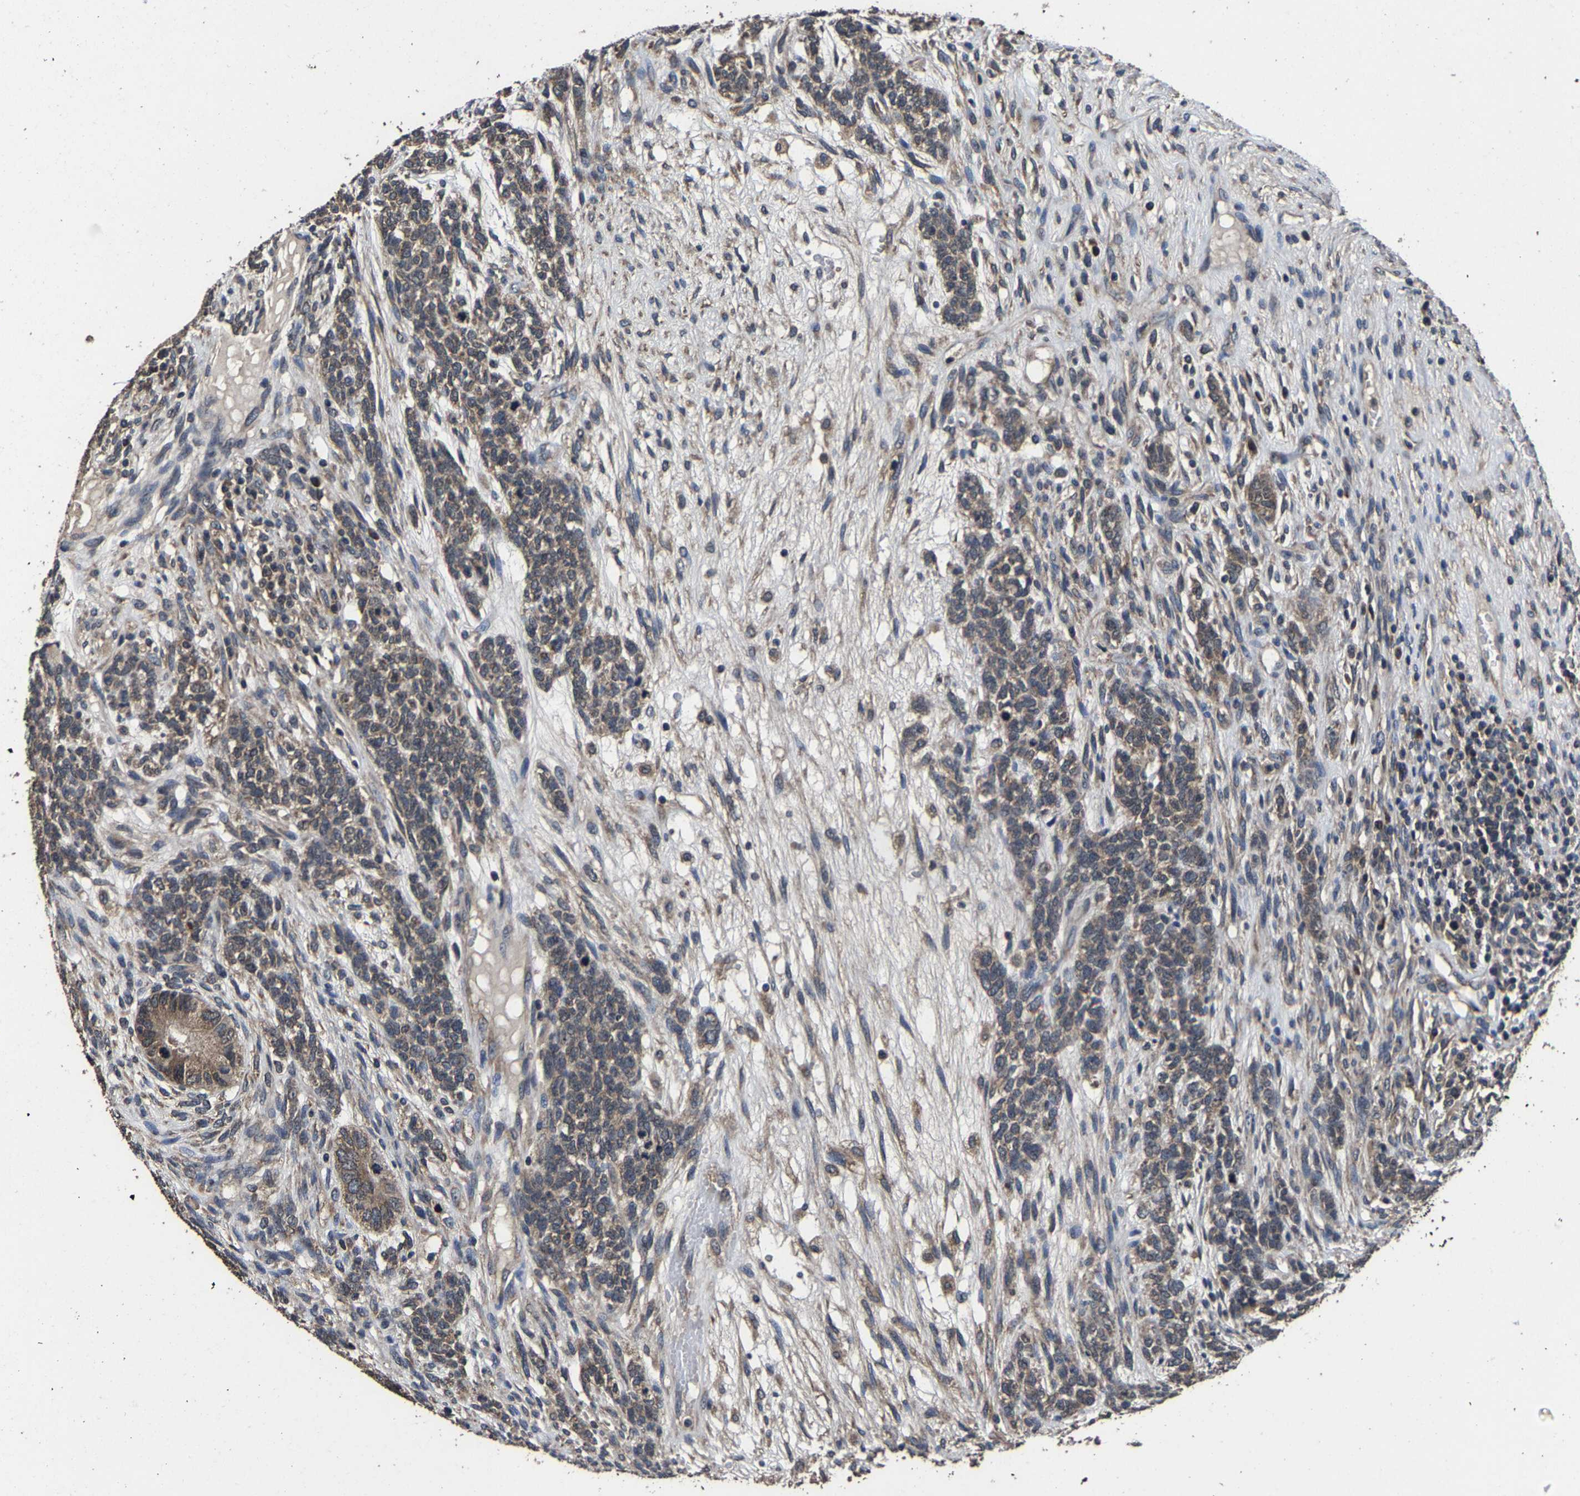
{"staining": {"intensity": "weak", "quantity": ">75%", "location": "cytoplasmic/membranous"}, "tissue": "testis cancer", "cell_type": "Tumor cells", "image_type": "cancer", "snomed": [{"axis": "morphology", "description": "Seminoma, NOS"}, {"axis": "topography", "description": "Testis"}], "caption": "Seminoma (testis) tissue reveals weak cytoplasmic/membranous positivity in approximately >75% of tumor cells", "gene": "EBAG9", "patient": {"sex": "male", "age": 28}}